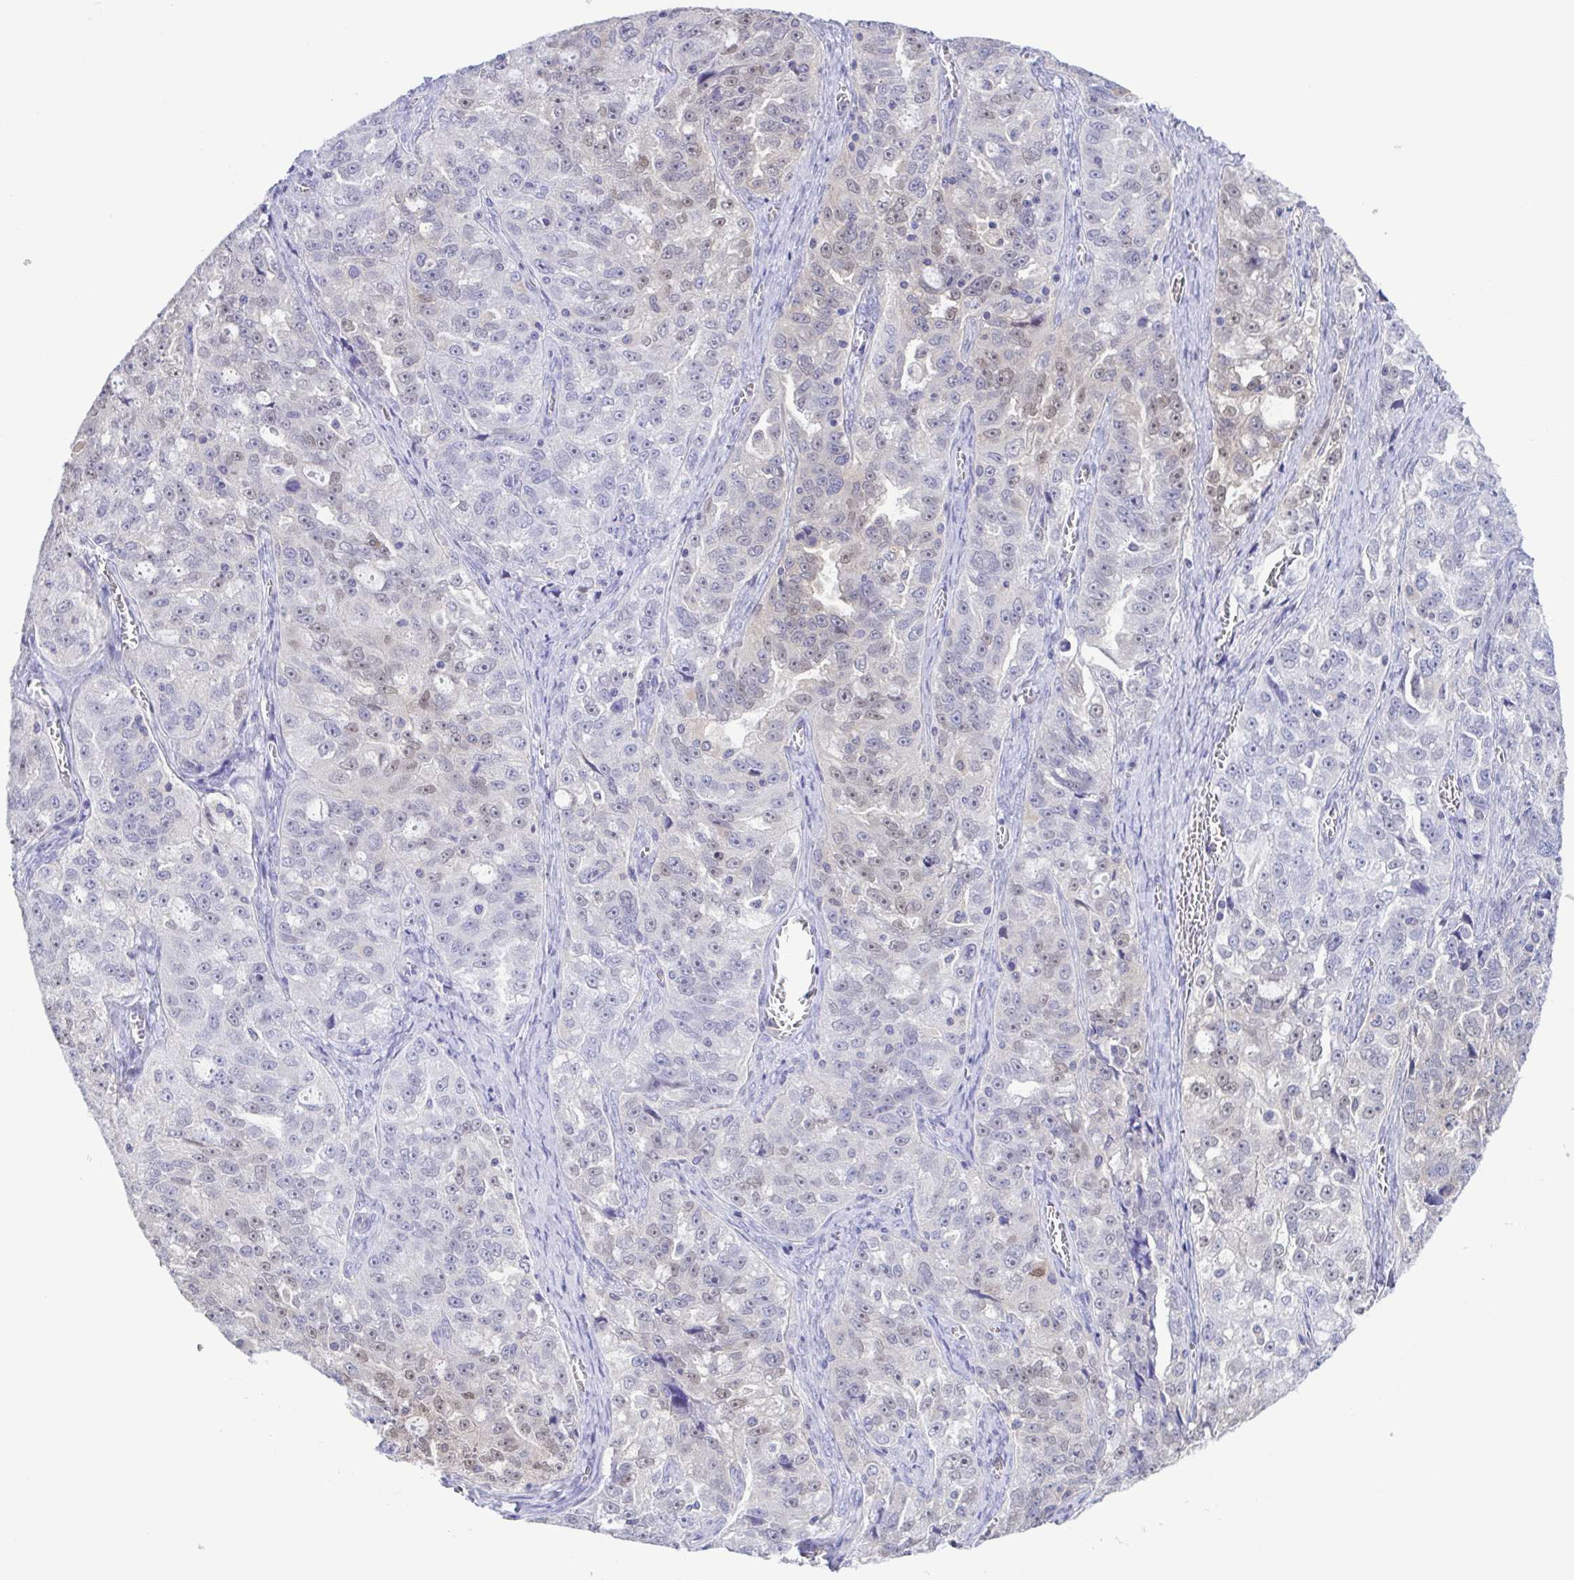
{"staining": {"intensity": "weak", "quantity": "<25%", "location": "nuclear"}, "tissue": "ovarian cancer", "cell_type": "Tumor cells", "image_type": "cancer", "snomed": [{"axis": "morphology", "description": "Cystadenocarcinoma, serous, NOS"}, {"axis": "topography", "description": "Ovary"}], "caption": "Immunohistochemical staining of human ovarian cancer shows no significant positivity in tumor cells.", "gene": "LDHC", "patient": {"sex": "female", "age": 51}}